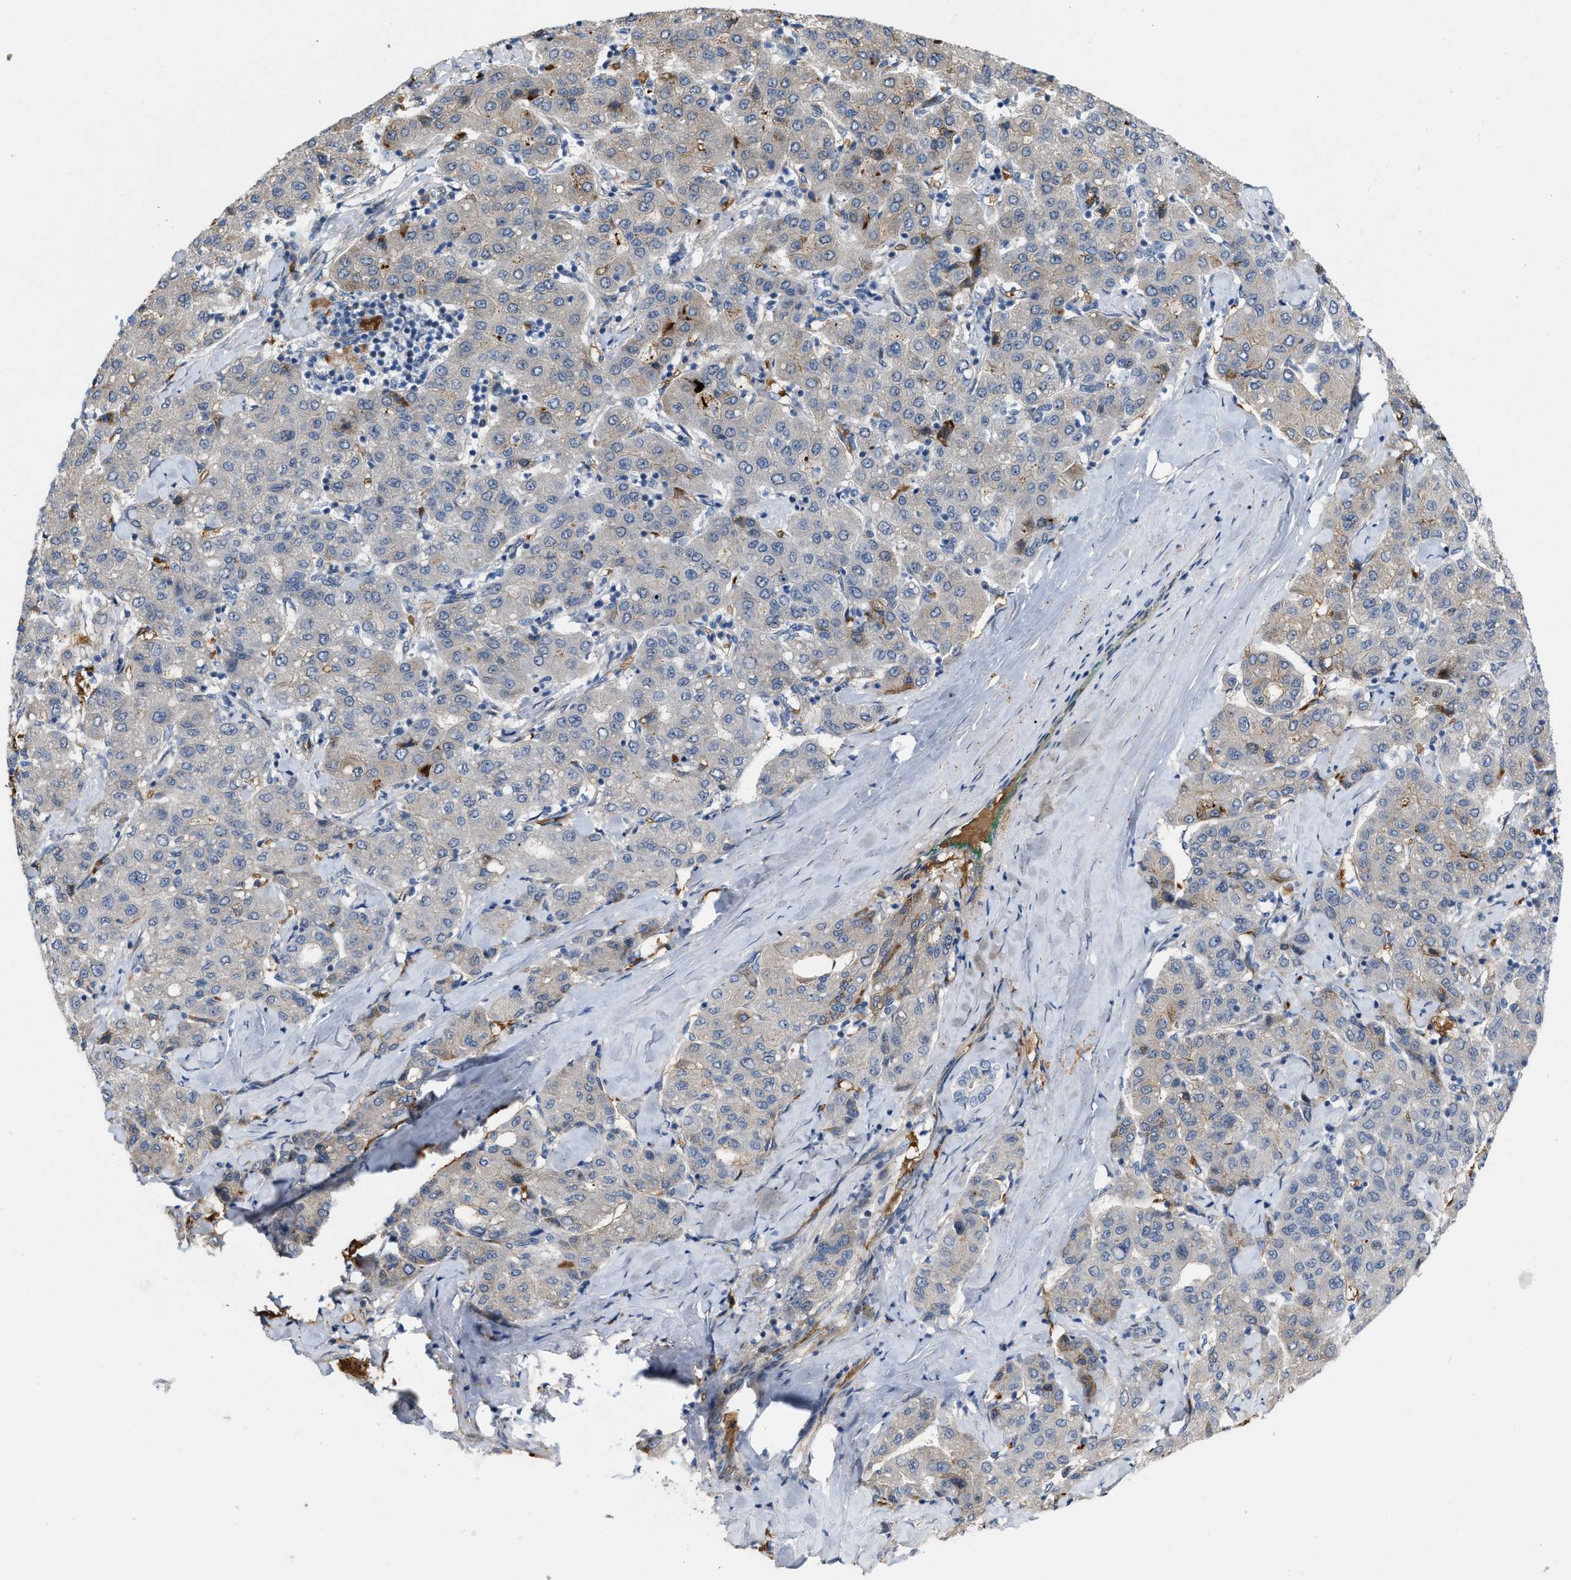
{"staining": {"intensity": "weak", "quantity": "<25%", "location": "cytoplasmic/membranous"}, "tissue": "liver cancer", "cell_type": "Tumor cells", "image_type": "cancer", "snomed": [{"axis": "morphology", "description": "Carcinoma, Hepatocellular, NOS"}, {"axis": "topography", "description": "Liver"}], "caption": "An immunohistochemistry (IHC) image of hepatocellular carcinoma (liver) is shown. There is no staining in tumor cells of hepatocellular carcinoma (liver).", "gene": "POLR1F", "patient": {"sex": "male", "age": 65}}